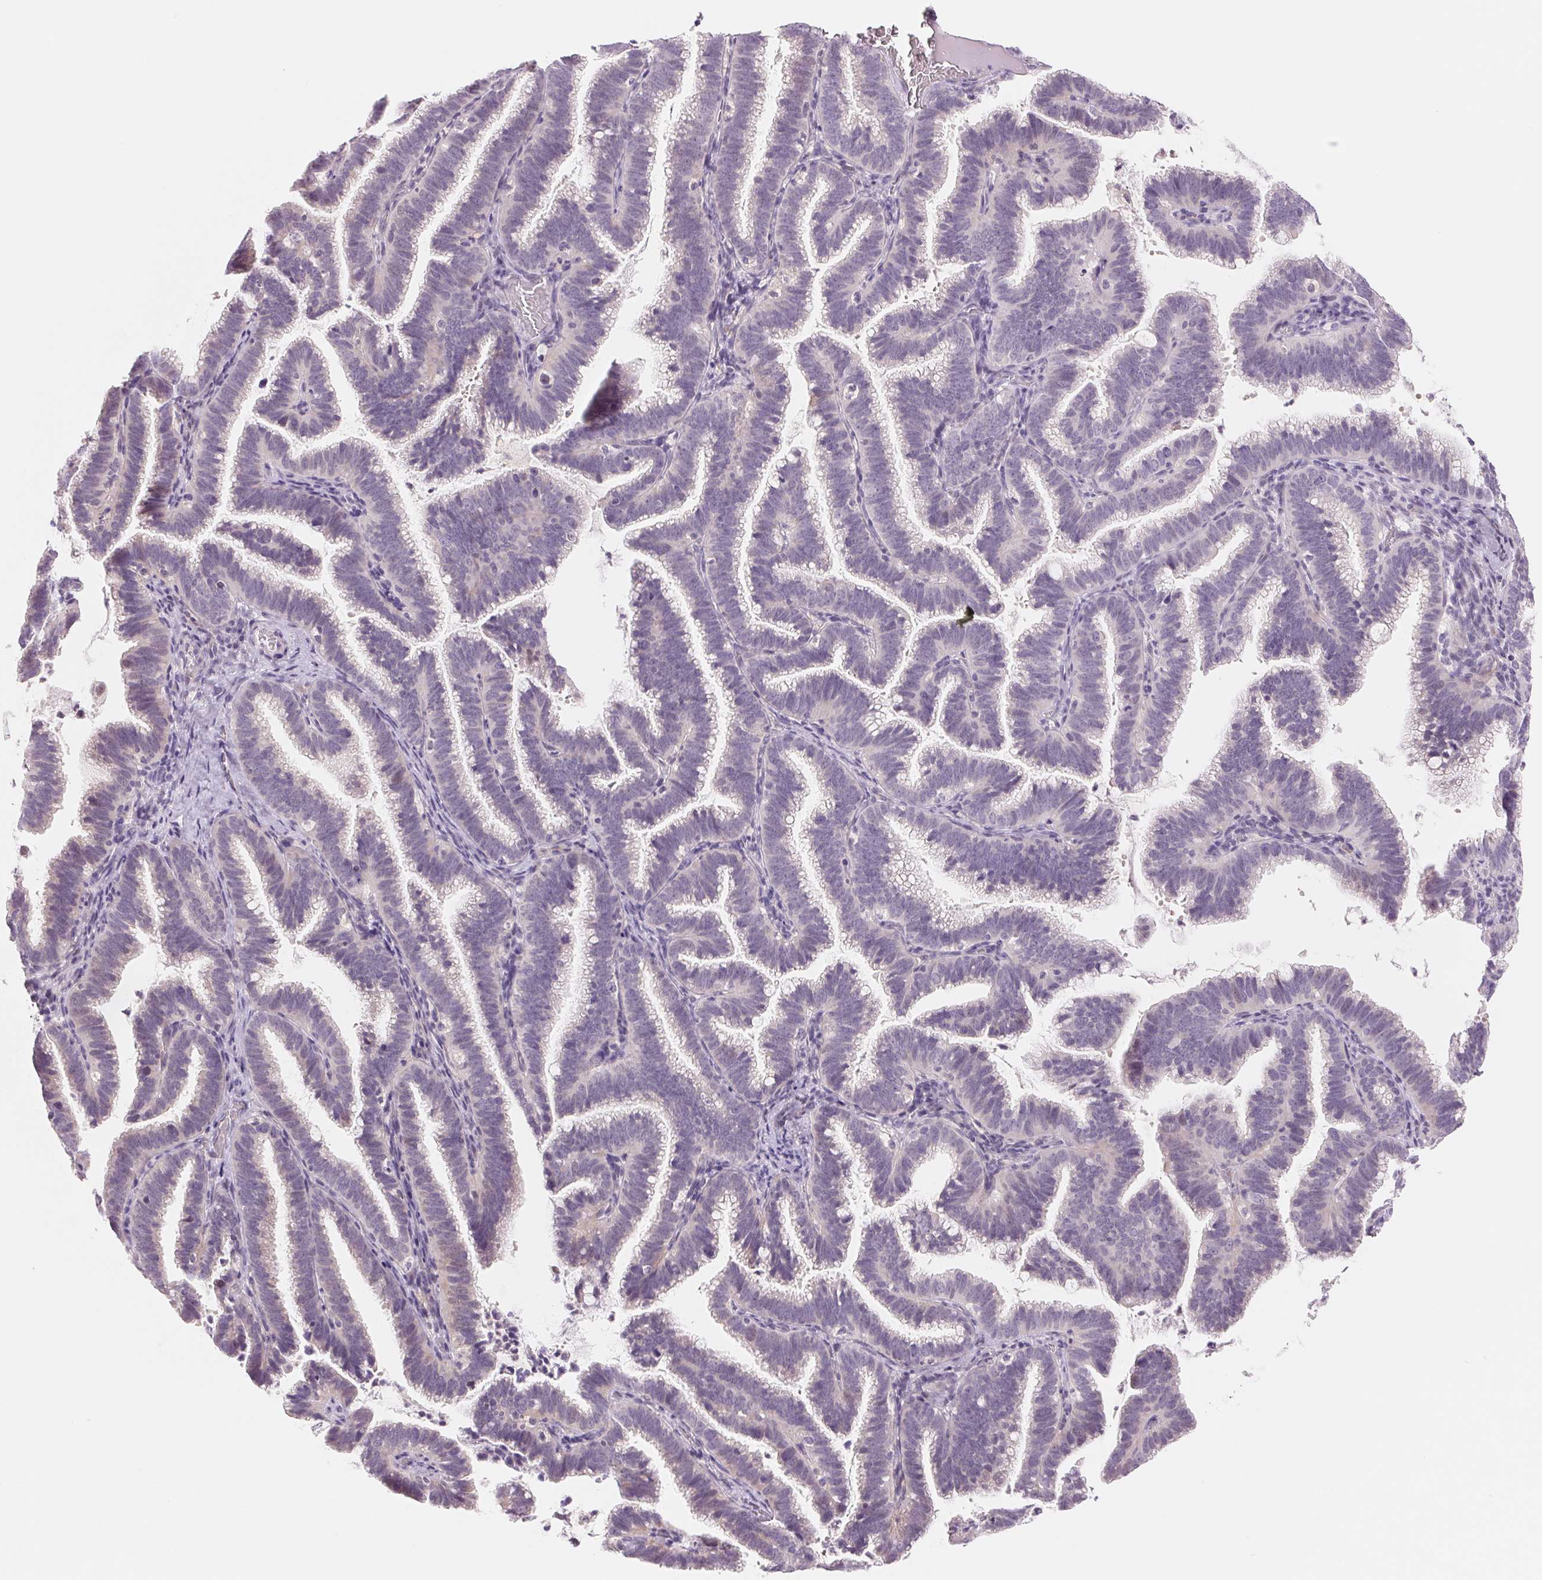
{"staining": {"intensity": "negative", "quantity": "none", "location": "none"}, "tissue": "cervical cancer", "cell_type": "Tumor cells", "image_type": "cancer", "snomed": [{"axis": "morphology", "description": "Adenocarcinoma, NOS"}, {"axis": "topography", "description": "Cervix"}], "caption": "The micrograph demonstrates no staining of tumor cells in adenocarcinoma (cervical).", "gene": "CCDC168", "patient": {"sex": "female", "age": 61}}